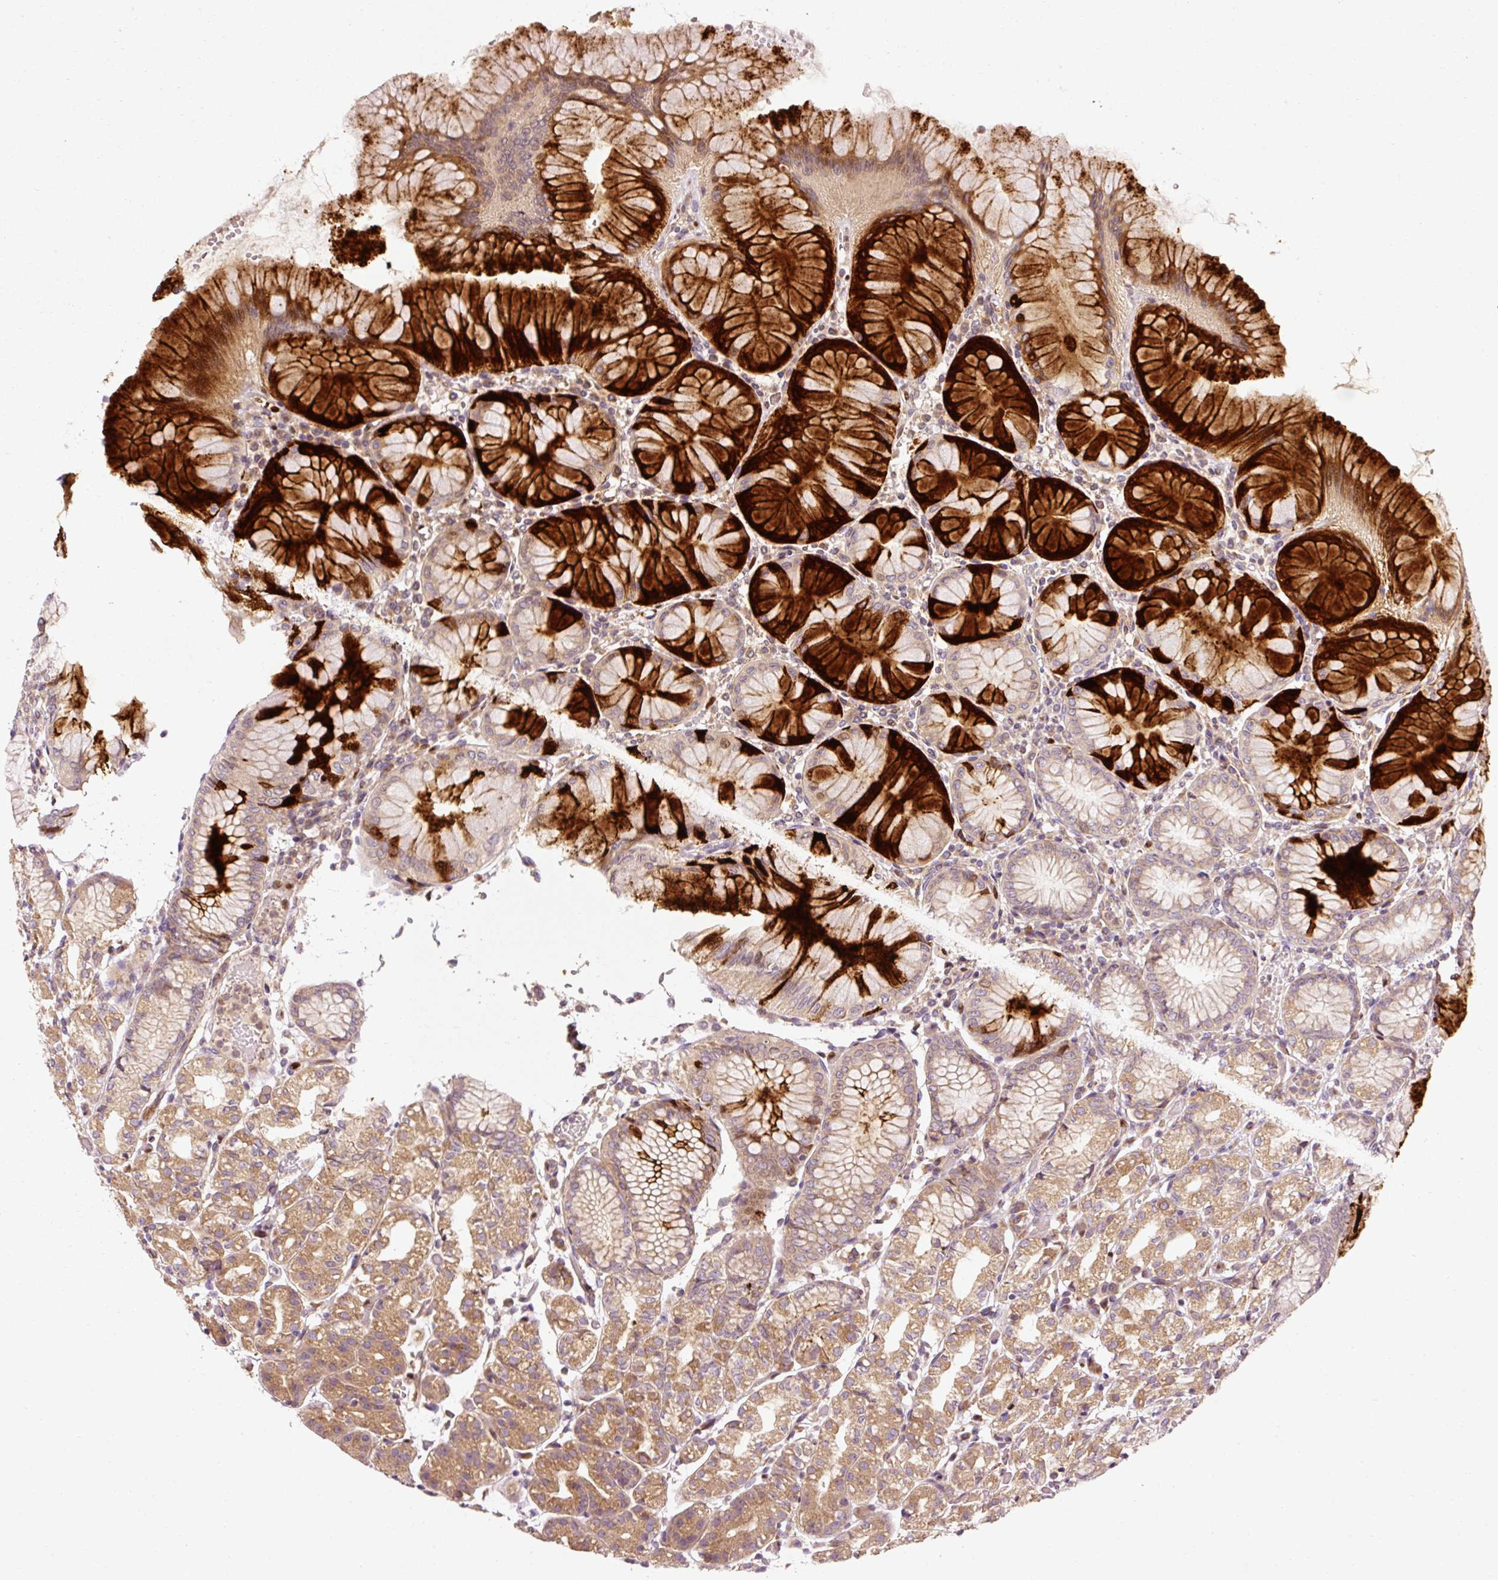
{"staining": {"intensity": "strong", "quantity": "25%-75%", "location": "cytoplasmic/membranous"}, "tissue": "stomach", "cell_type": "Glandular cells", "image_type": "normal", "snomed": [{"axis": "morphology", "description": "Normal tissue, NOS"}, {"axis": "topography", "description": "Stomach"}], "caption": "Stomach stained with a brown dye reveals strong cytoplasmic/membranous positive positivity in about 25%-75% of glandular cells.", "gene": "NAPA", "patient": {"sex": "female", "age": 57}}